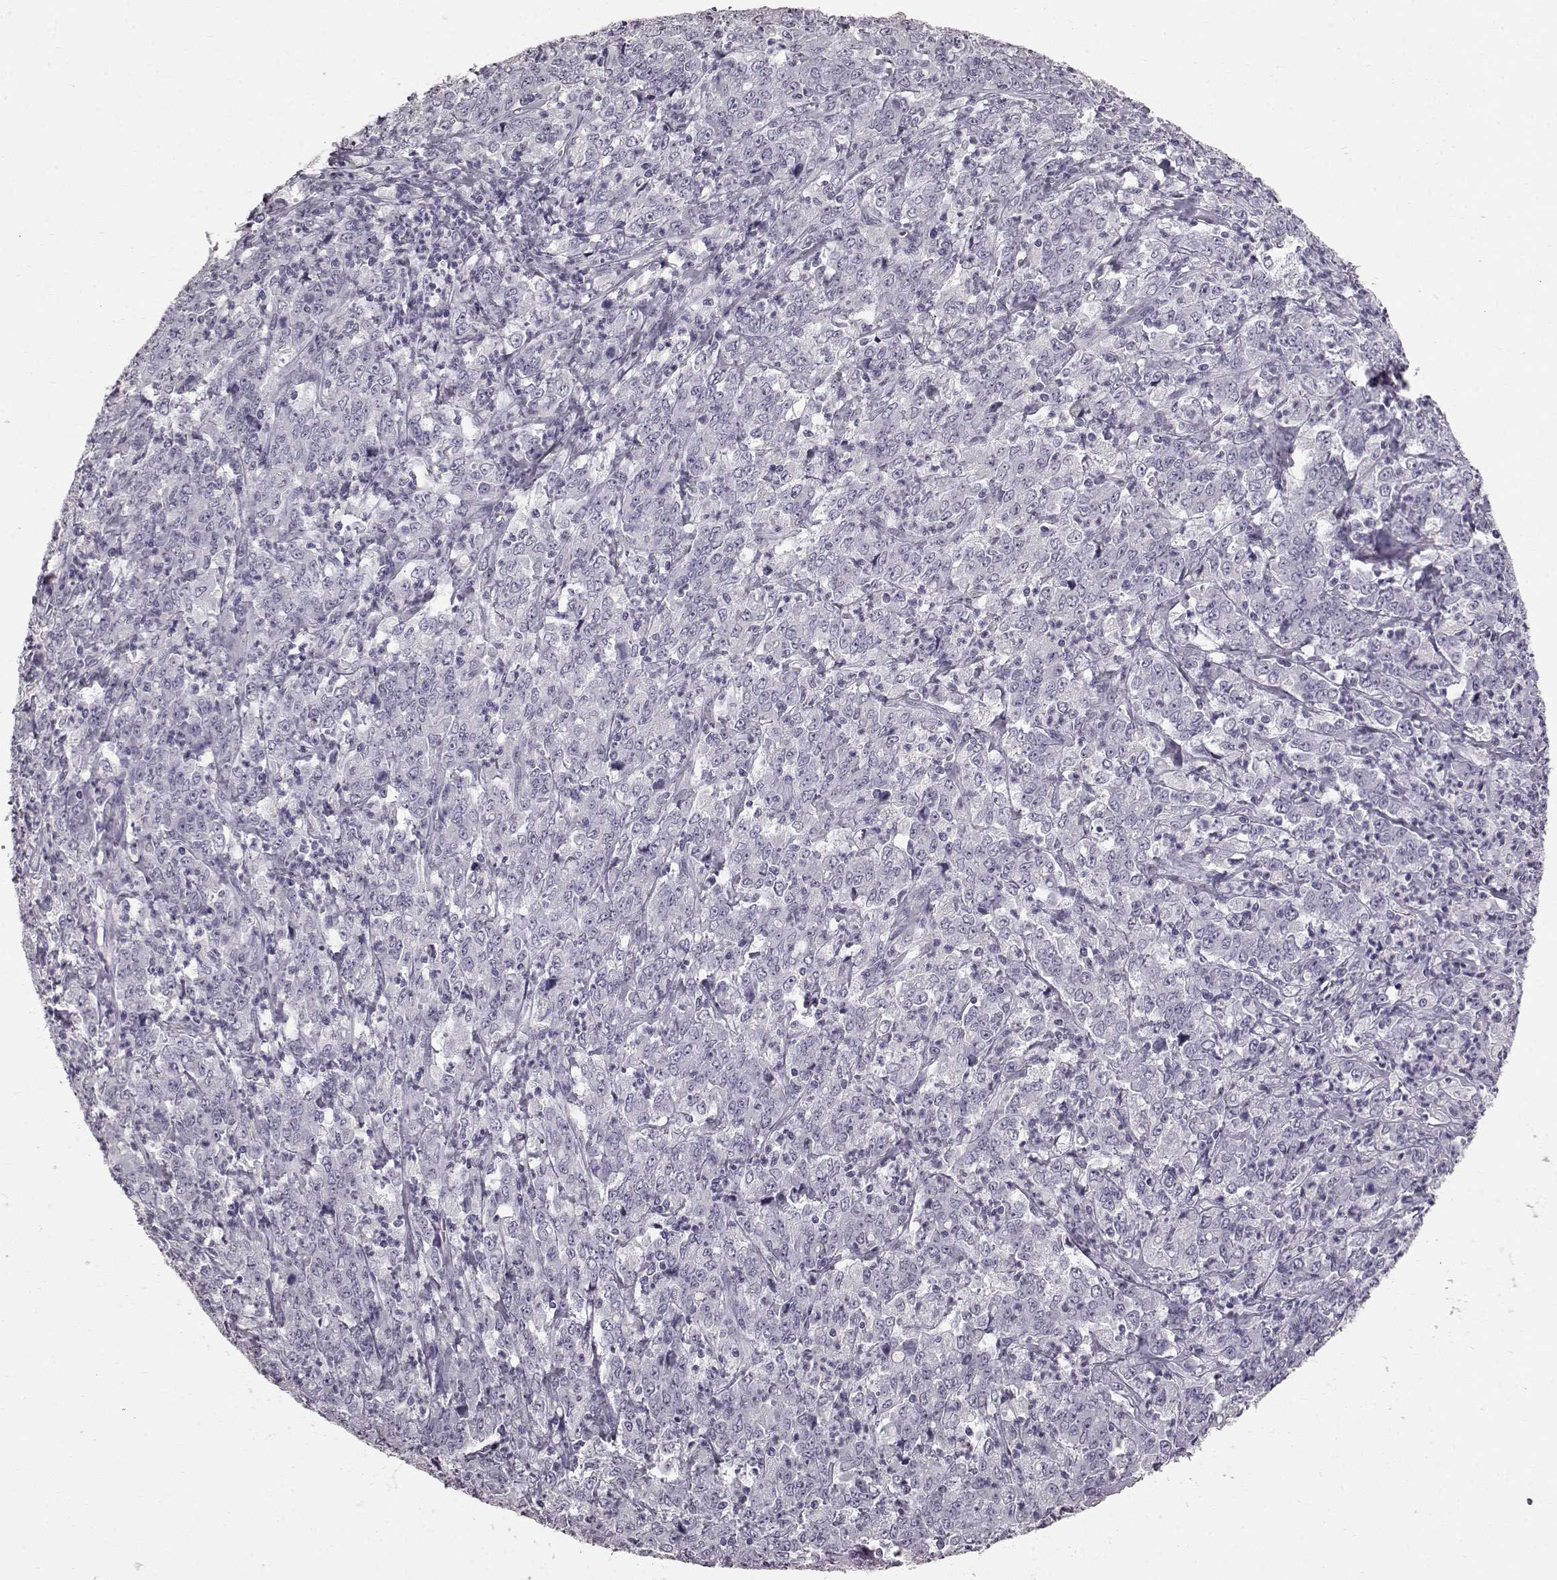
{"staining": {"intensity": "negative", "quantity": "none", "location": "none"}, "tissue": "stomach cancer", "cell_type": "Tumor cells", "image_type": "cancer", "snomed": [{"axis": "morphology", "description": "Adenocarcinoma, NOS"}, {"axis": "topography", "description": "Stomach, lower"}], "caption": "Stomach adenocarcinoma was stained to show a protein in brown. There is no significant expression in tumor cells.", "gene": "TCHHL1", "patient": {"sex": "female", "age": 71}}